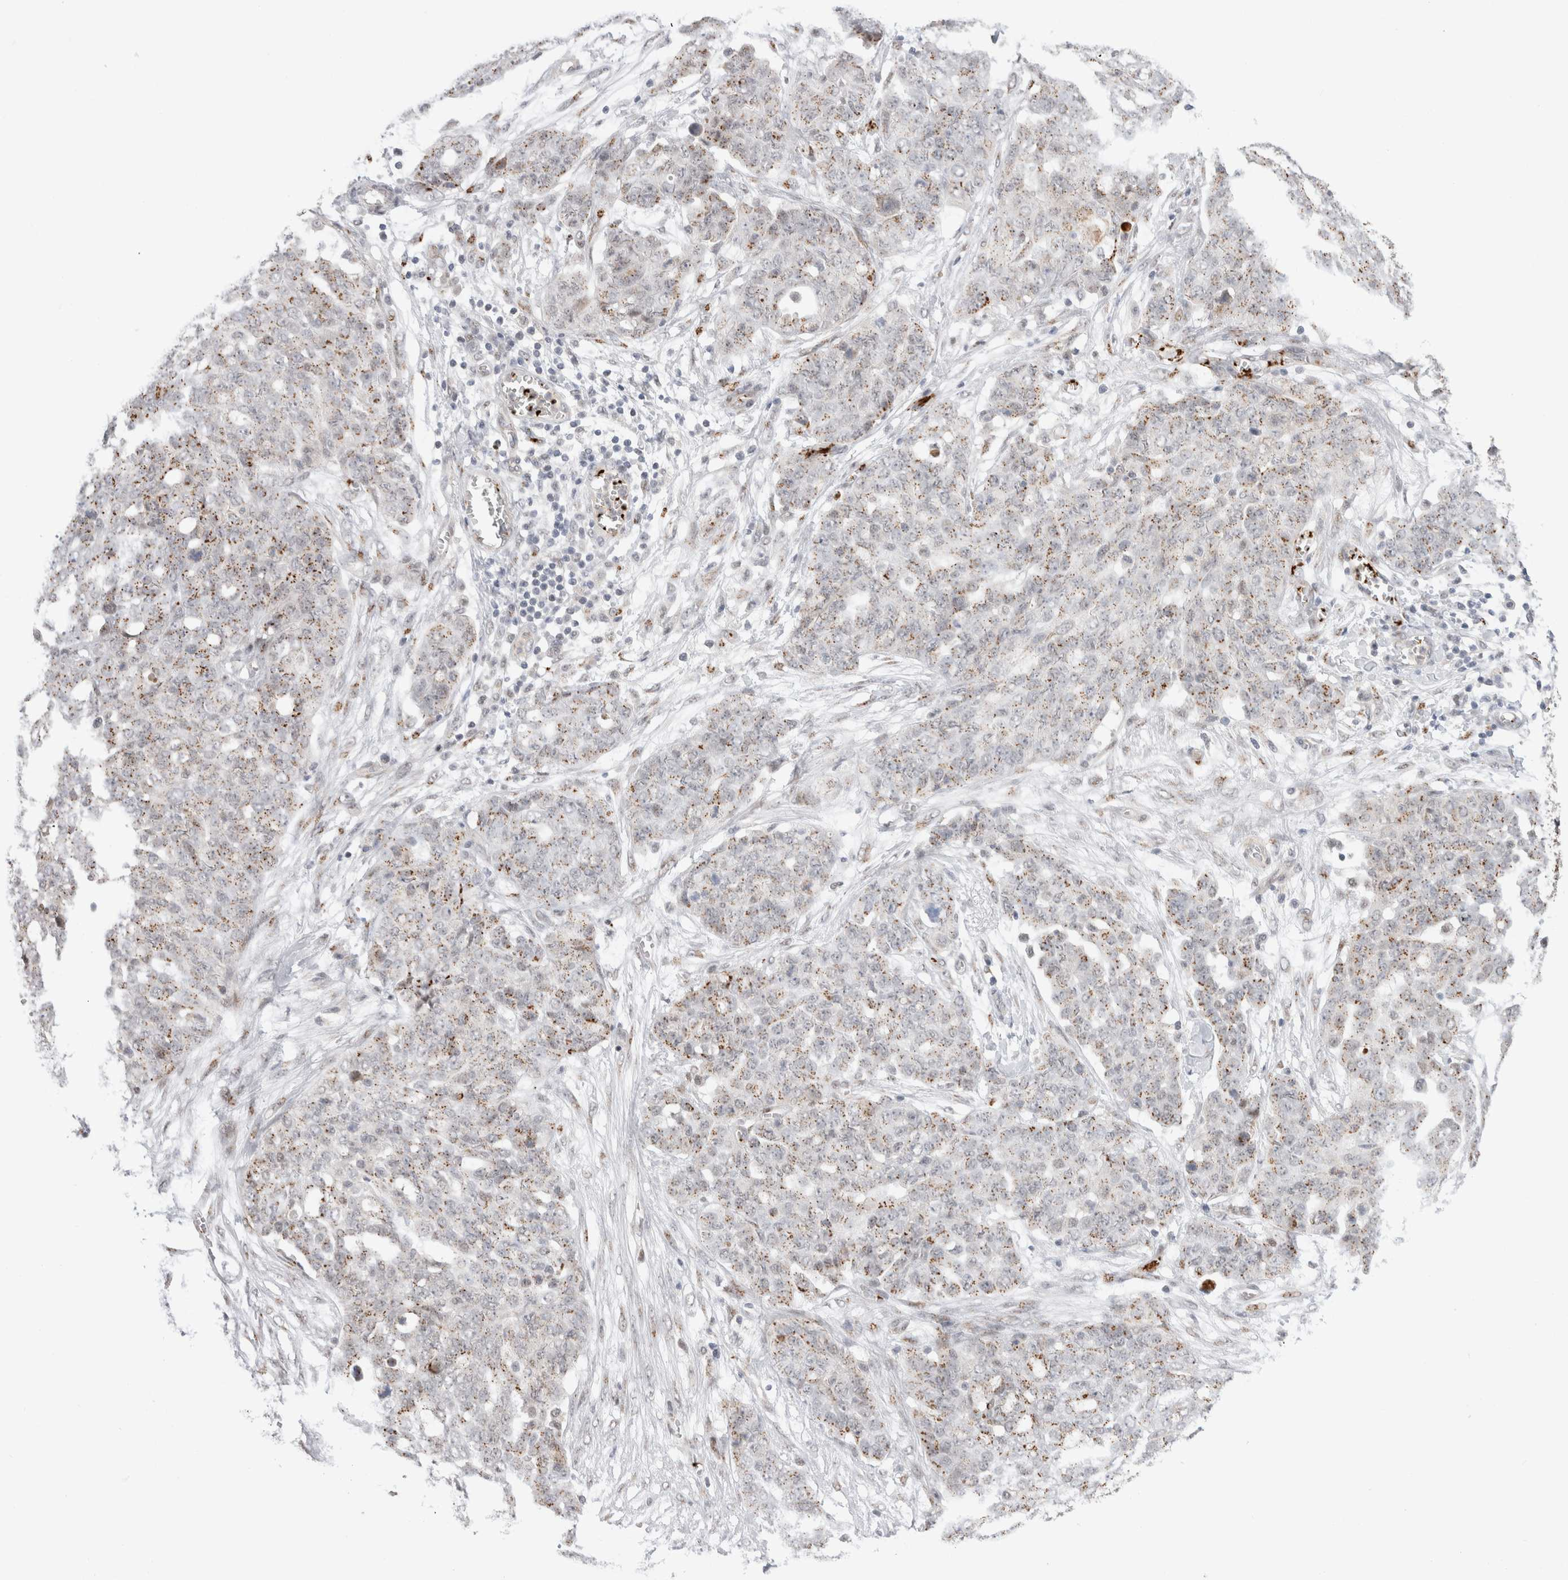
{"staining": {"intensity": "weak", "quantity": ">75%", "location": "cytoplasmic/membranous"}, "tissue": "ovarian cancer", "cell_type": "Tumor cells", "image_type": "cancer", "snomed": [{"axis": "morphology", "description": "Cystadenocarcinoma, serous, NOS"}, {"axis": "topography", "description": "Soft tissue"}, {"axis": "topography", "description": "Ovary"}], "caption": "Serous cystadenocarcinoma (ovarian) was stained to show a protein in brown. There is low levels of weak cytoplasmic/membranous expression in about >75% of tumor cells.", "gene": "VPS28", "patient": {"sex": "female", "age": 57}}